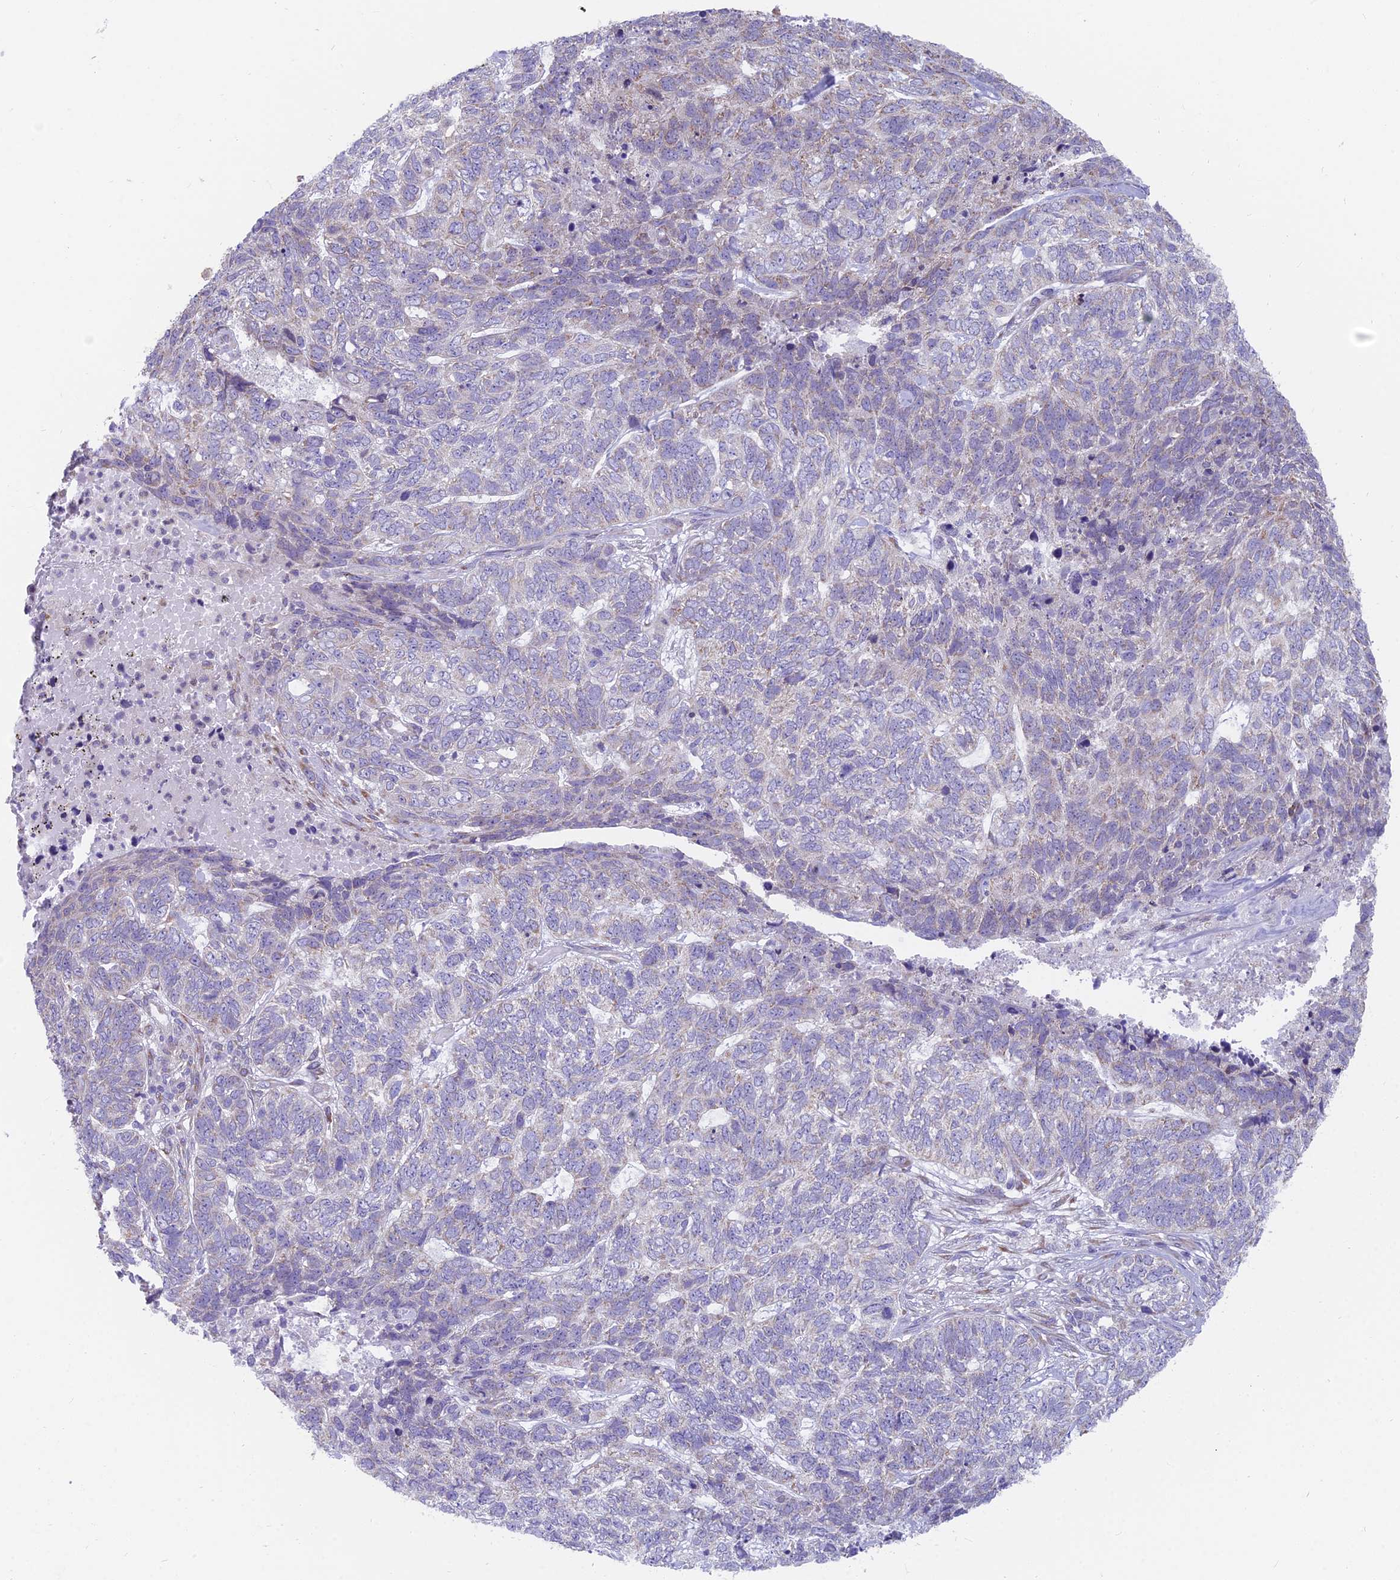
{"staining": {"intensity": "negative", "quantity": "none", "location": "none"}, "tissue": "skin cancer", "cell_type": "Tumor cells", "image_type": "cancer", "snomed": [{"axis": "morphology", "description": "Basal cell carcinoma"}, {"axis": "topography", "description": "Skin"}], "caption": "High power microscopy micrograph of an IHC micrograph of skin cancer, revealing no significant positivity in tumor cells. (Brightfield microscopy of DAB (3,3'-diaminobenzidine) IHC at high magnification).", "gene": "TBC1D20", "patient": {"sex": "female", "age": 65}}